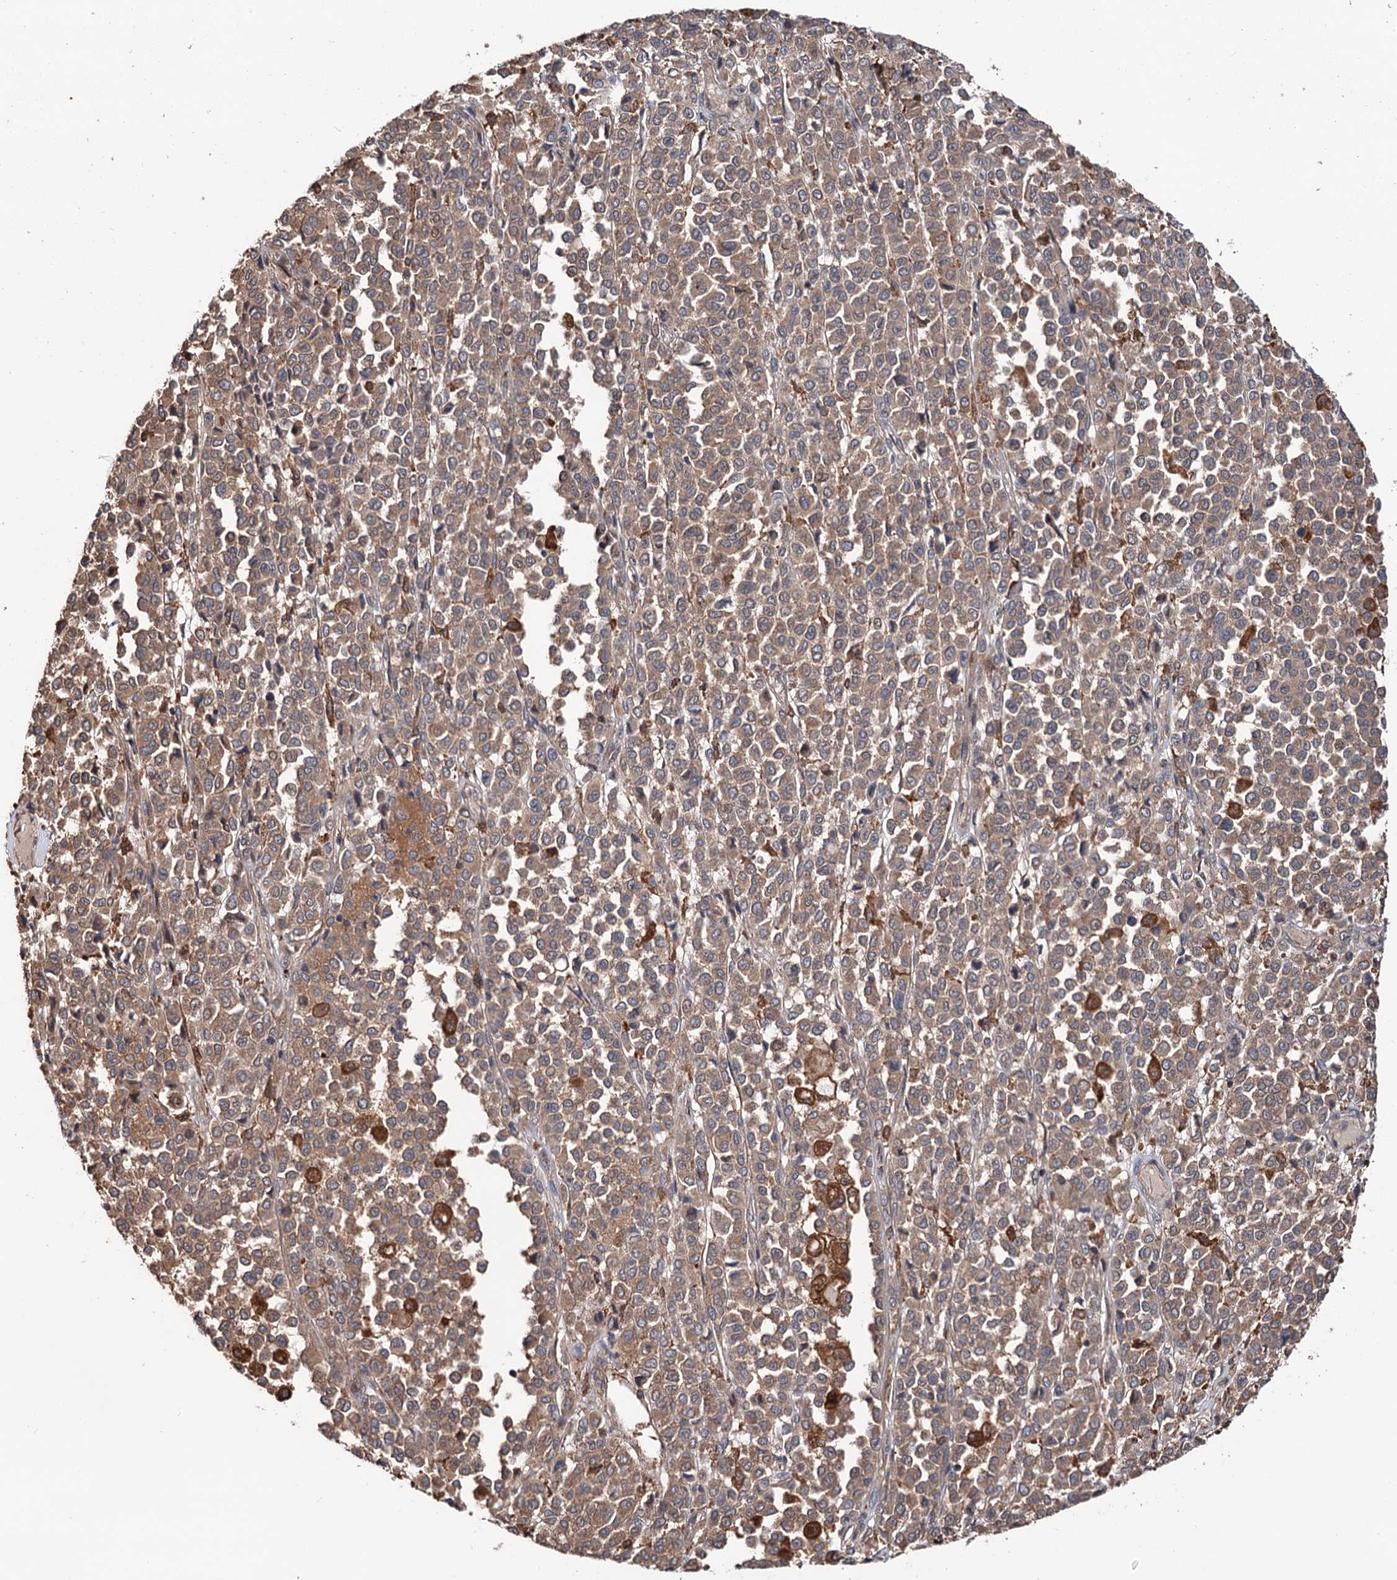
{"staining": {"intensity": "moderate", "quantity": ">75%", "location": "cytoplasmic/membranous"}, "tissue": "melanoma", "cell_type": "Tumor cells", "image_type": "cancer", "snomed": [{"axis": "morphology", "description": "Malignant melanoma, Metastatic site"}, {"axis": "topography", "description": "Pancreas"}], "caption": "Malignant melanoma (metastatic site) stained with a brown dye shows moderate cytoplasmic/membranous positive positivity in approximately >75% of tumor cells.", "gene": "GRIP1", "patient": {"sex": "female", "age": 30}}